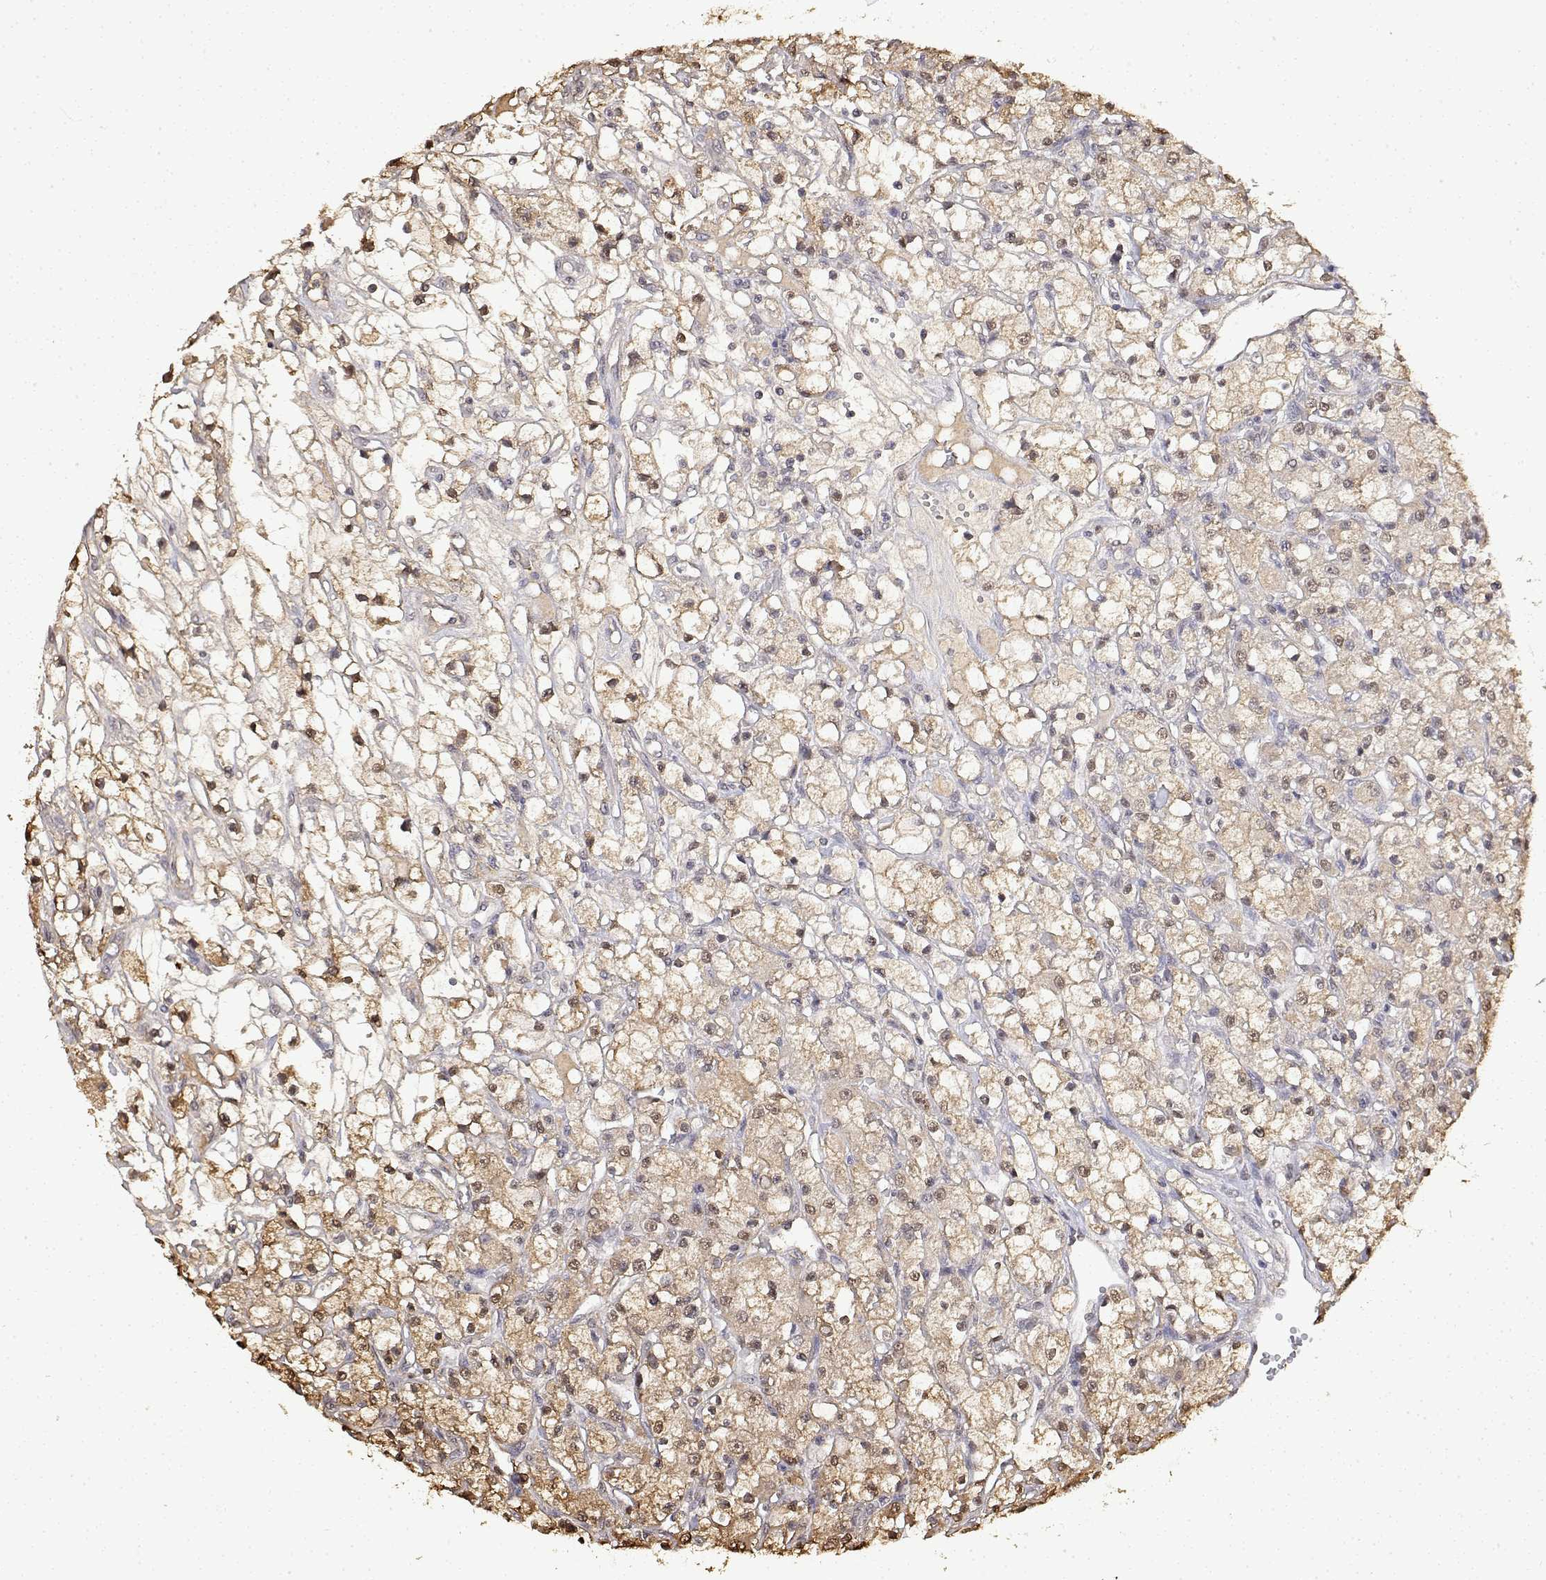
{"staining": {"intensity": "moderate", "quantity": ">75%", "location": "cytoplasmic/membranous,nuclear"}, "tissue": "renal cancer", "cell_type": "Tumor cells", "image_type": "cancer", "snomed": [{"axis": "morphology", "description": "Adenocarcinoma, NOS"}, {"axis": "topography", "description": "Kidney"}], "caption": "DAB (3,3'-diaminobenzidine) immunohistochemical staining of adenocarcinoma (renal) reveals moderate cytoplasmic/membranous and nuclear protein expression in about >75% of tumor cells.", "gene": "TPI1", "patient": {"sex": "female", "age": 59}}